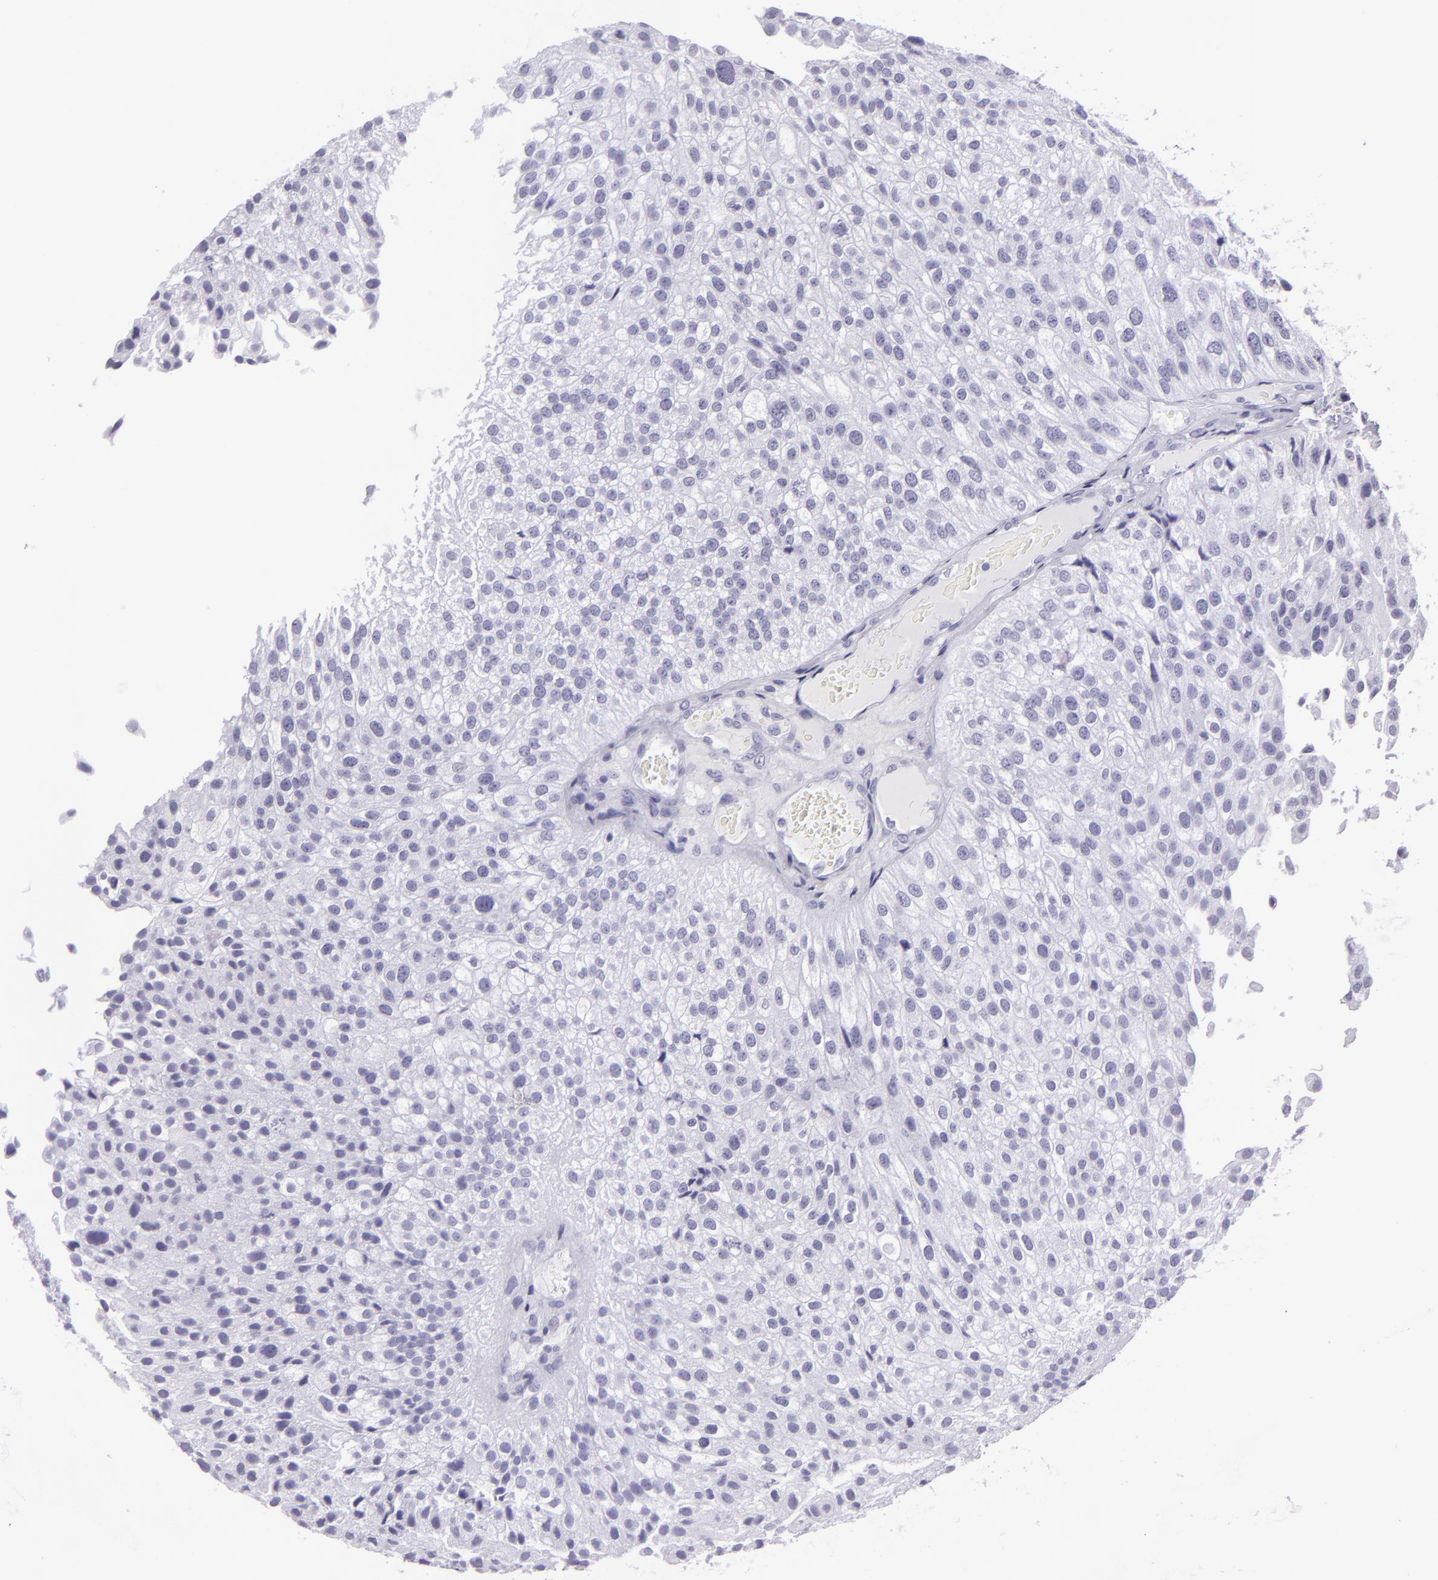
{"staining": {"intensity": "negative", "quantity": "none", "location": "none"}, "tissue": "urothelial cancer", "cell_type": "Tumor cells", "image_type": "cancer", "snomed": [{"axis": "morphology", "description": "Urothelial carcinoma, Low grade"}, {"axis": "topography", "description": "Urinary bladder"}], "caption": "Immunohistochemistry (IHC) micrograph of urothelial cancer stained for a protein (brown), which displays no positivity in tumor cells.", "gene": "MUC6", "patient": {"sex": "female", "age": 89}}